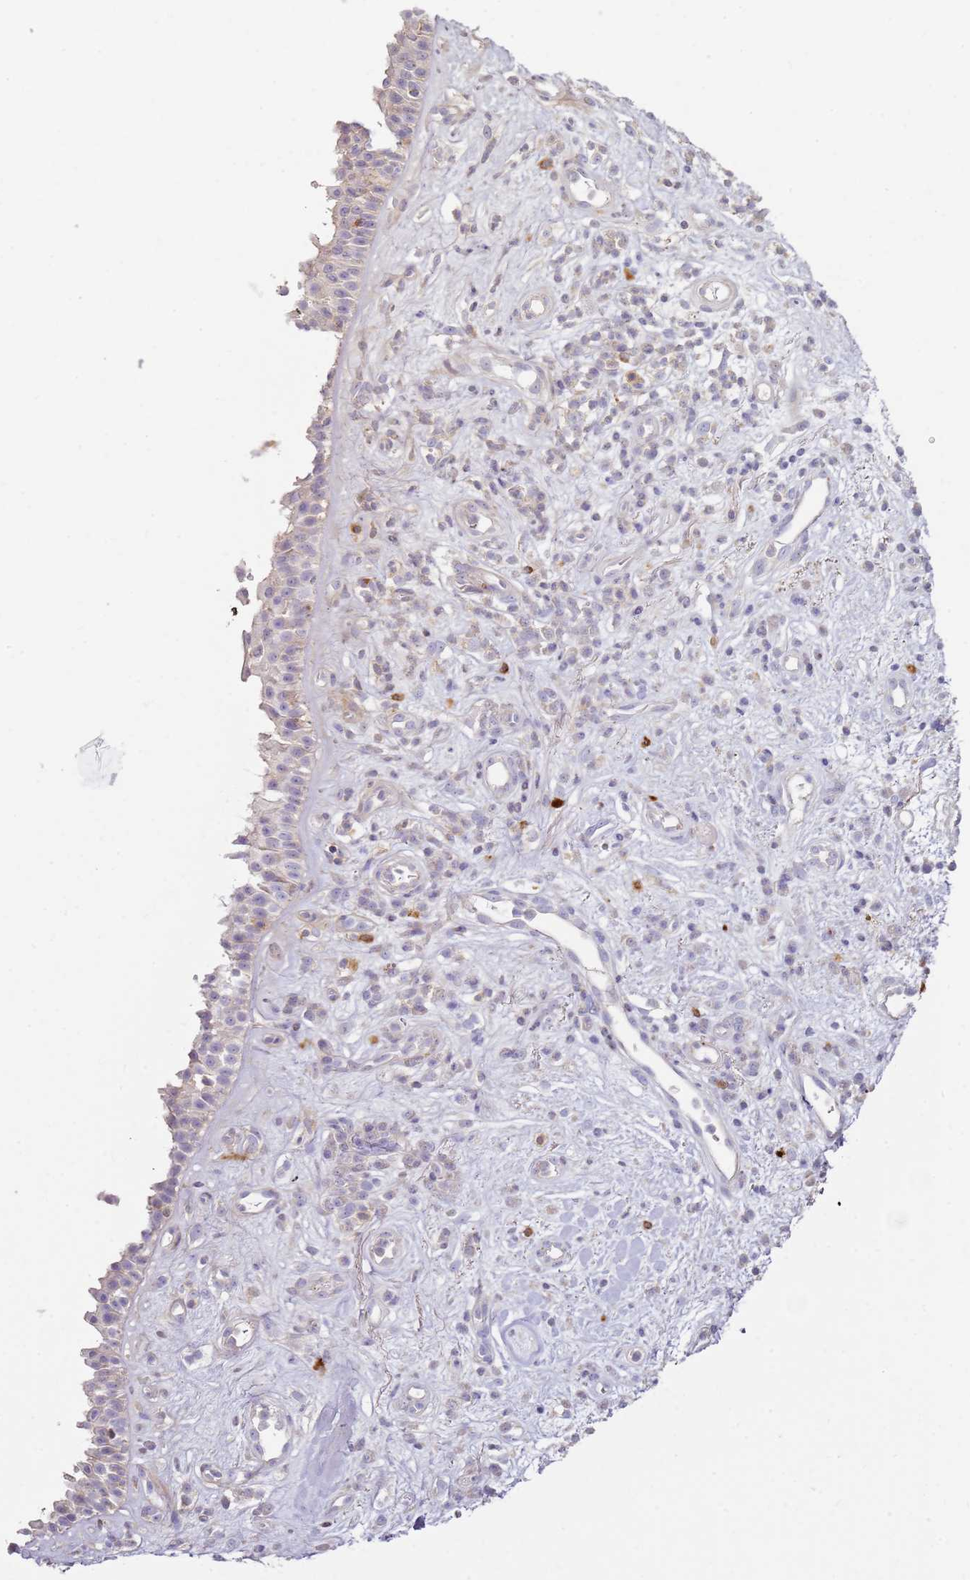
{"staining": {"intensity": "negative", "quantity": "none", "location": "none"}, "tissue": "nasopharynx", "cell_type": "Respiratory epithelial cells", "image_type": "normal", "snomed": [{"axis": "morphology", "description": "Normal tissue, NOS"}, {"axis": "morphology", "description": "Squamous cell carcinoma, NOS"}, {"axis": "topography", "description": "Nasopharynx"}, {"axis": "topography", "description": "Head-Neck"}], "caption": "High magnification brightfield microscopy of normal nasopharynx stained with DAB (3,3'-diaminobenzidine) (brown) and counterstained with hematoxylin (blue): respiratory epithelial cells show no significant staining. Nuclei are stained in blue.", "gene": "FPR1", "patient": {"sex": "male", "age": 85}}